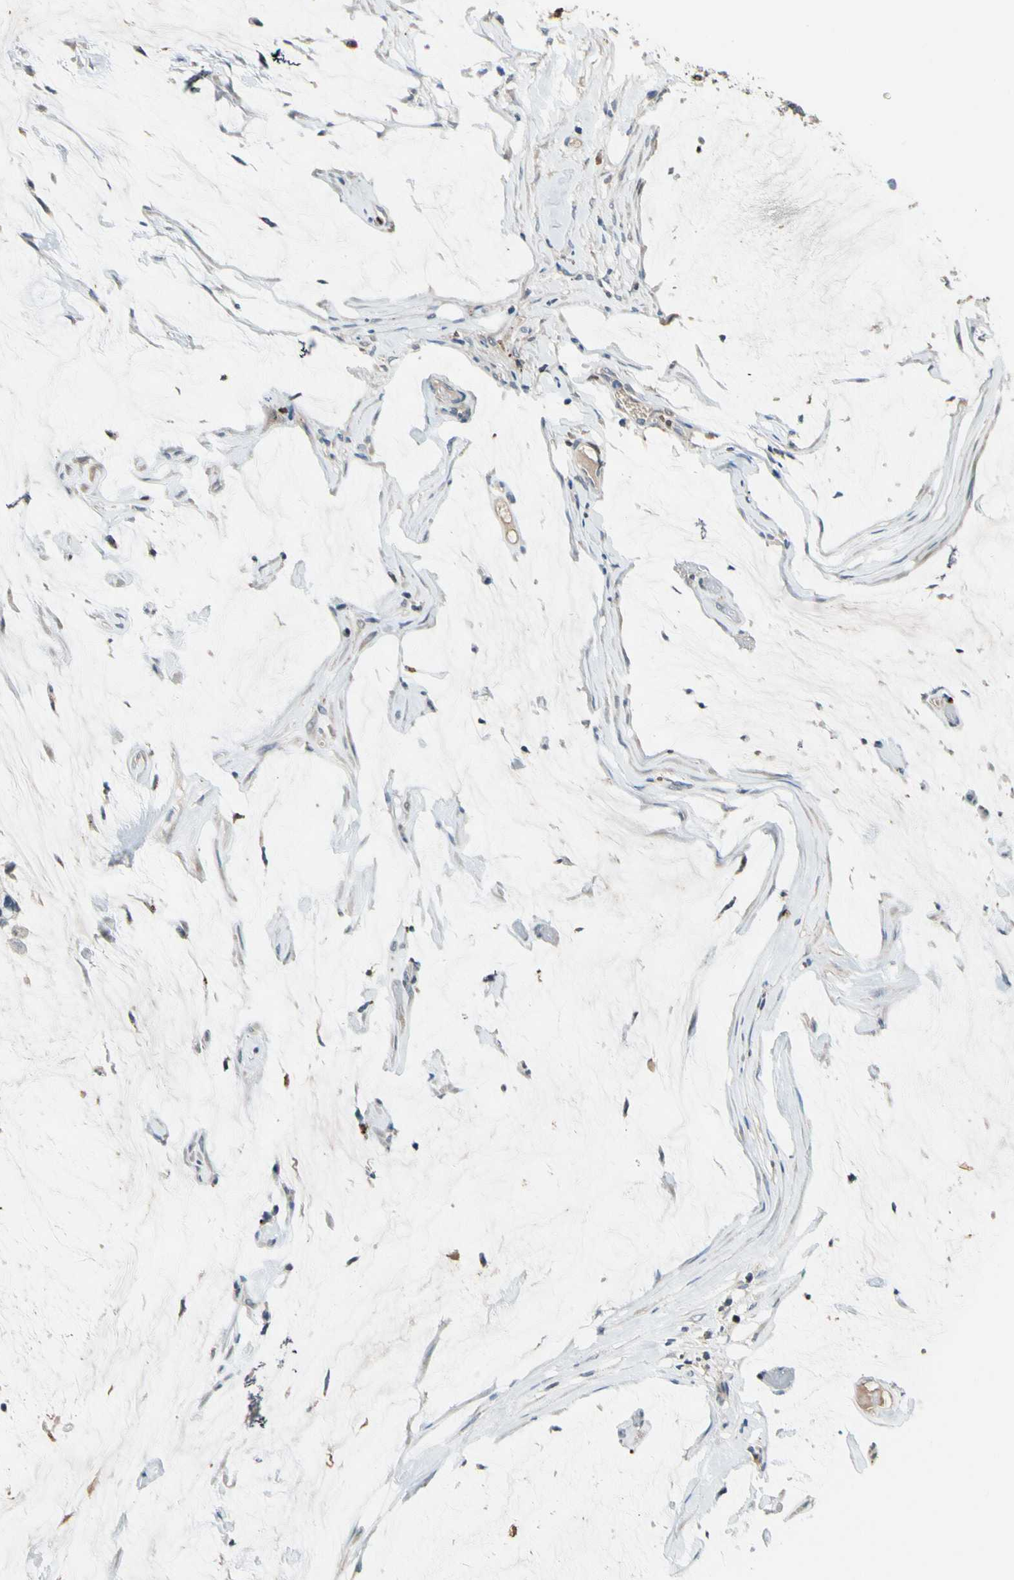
{"staining": {"intensity": "negative", "quantity": "none", "location": "none"}, "tissue": "ovarian cancer", "cell_type": "Tumor cells", "image_type": "cancer", "snomed": [{"axis": "morphology", "description": "Cystadenocarcinoma, mucinous, NOS"}, {"axis": "topography", "description": "Ovary"}], "caption": "This image is of ovarian mucinous cystadenocarcinoma stained with IHC to label a protein in brown with the nuclei are counter-stained blue. There is no positivity in tumor cells. The staining was performed using DAB to visualize the protein expression in brown, while the nuclei were stained in blue with hematoxylin (Magnification: 20x).", "gene": "ZKSCAN4", "patient": {"sex": "female", "age": 39}}